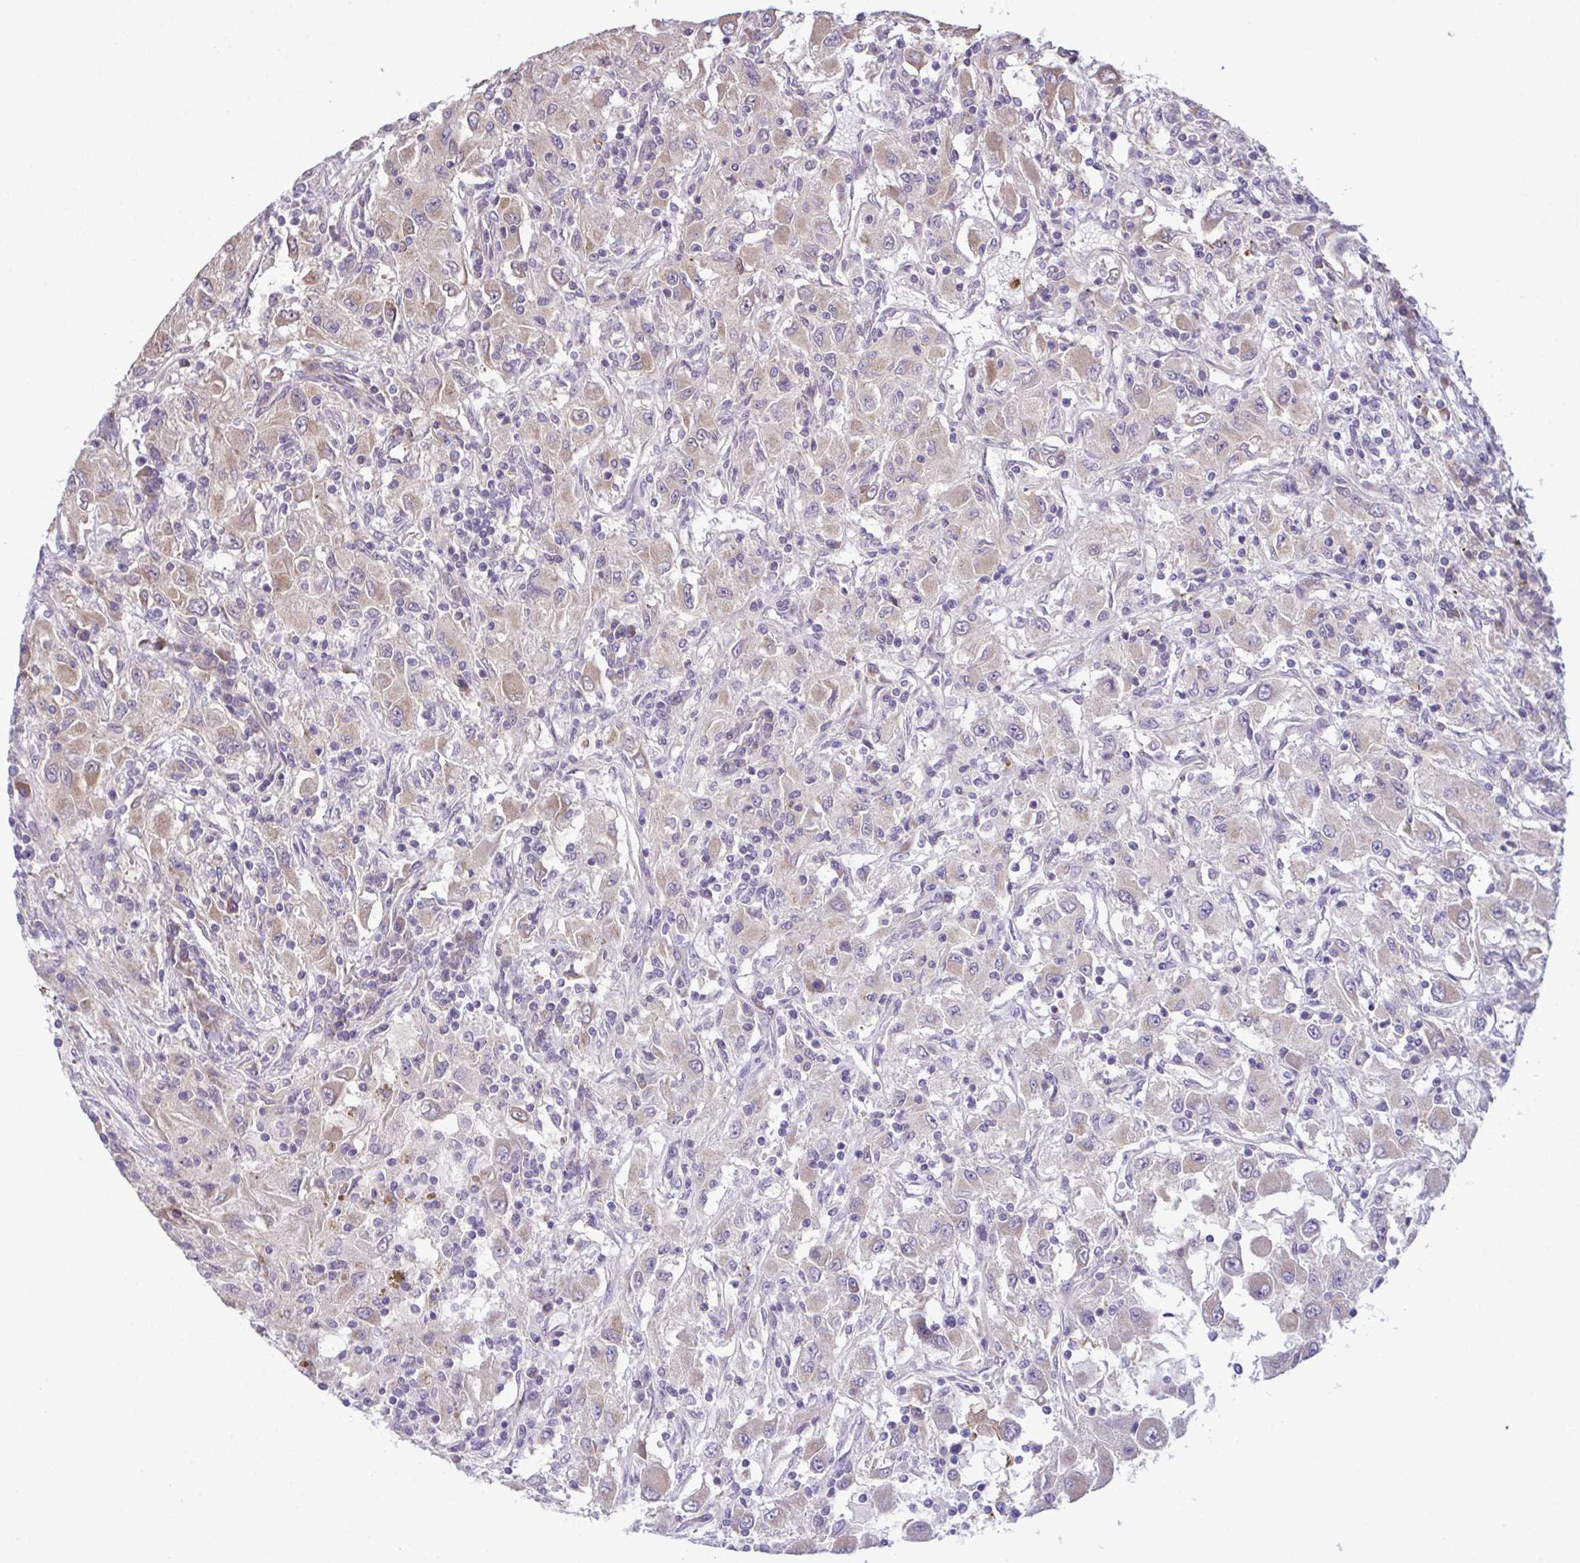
{"staining": {"intensity": "moderate", "quantity": "<25%", "location": "cytoplasmic/membranous"}, "tissue": "renal cancer", "cell_type": "Tumor cells", "image_type": "cancer", "snomed": [{"axis": "morphology", "description": "Adenocarcinoma, NOS"}, {"axis": "topography", "description": "Kidney"}], "caption": "Immunohistochemical staining of human renal adenocarcinoma shows moderate cytoplasmic/membranous protein staining in about <25% of tumor cells.", "gene": "CMPK1", "patient": {"sex": "female", "age": 67}}